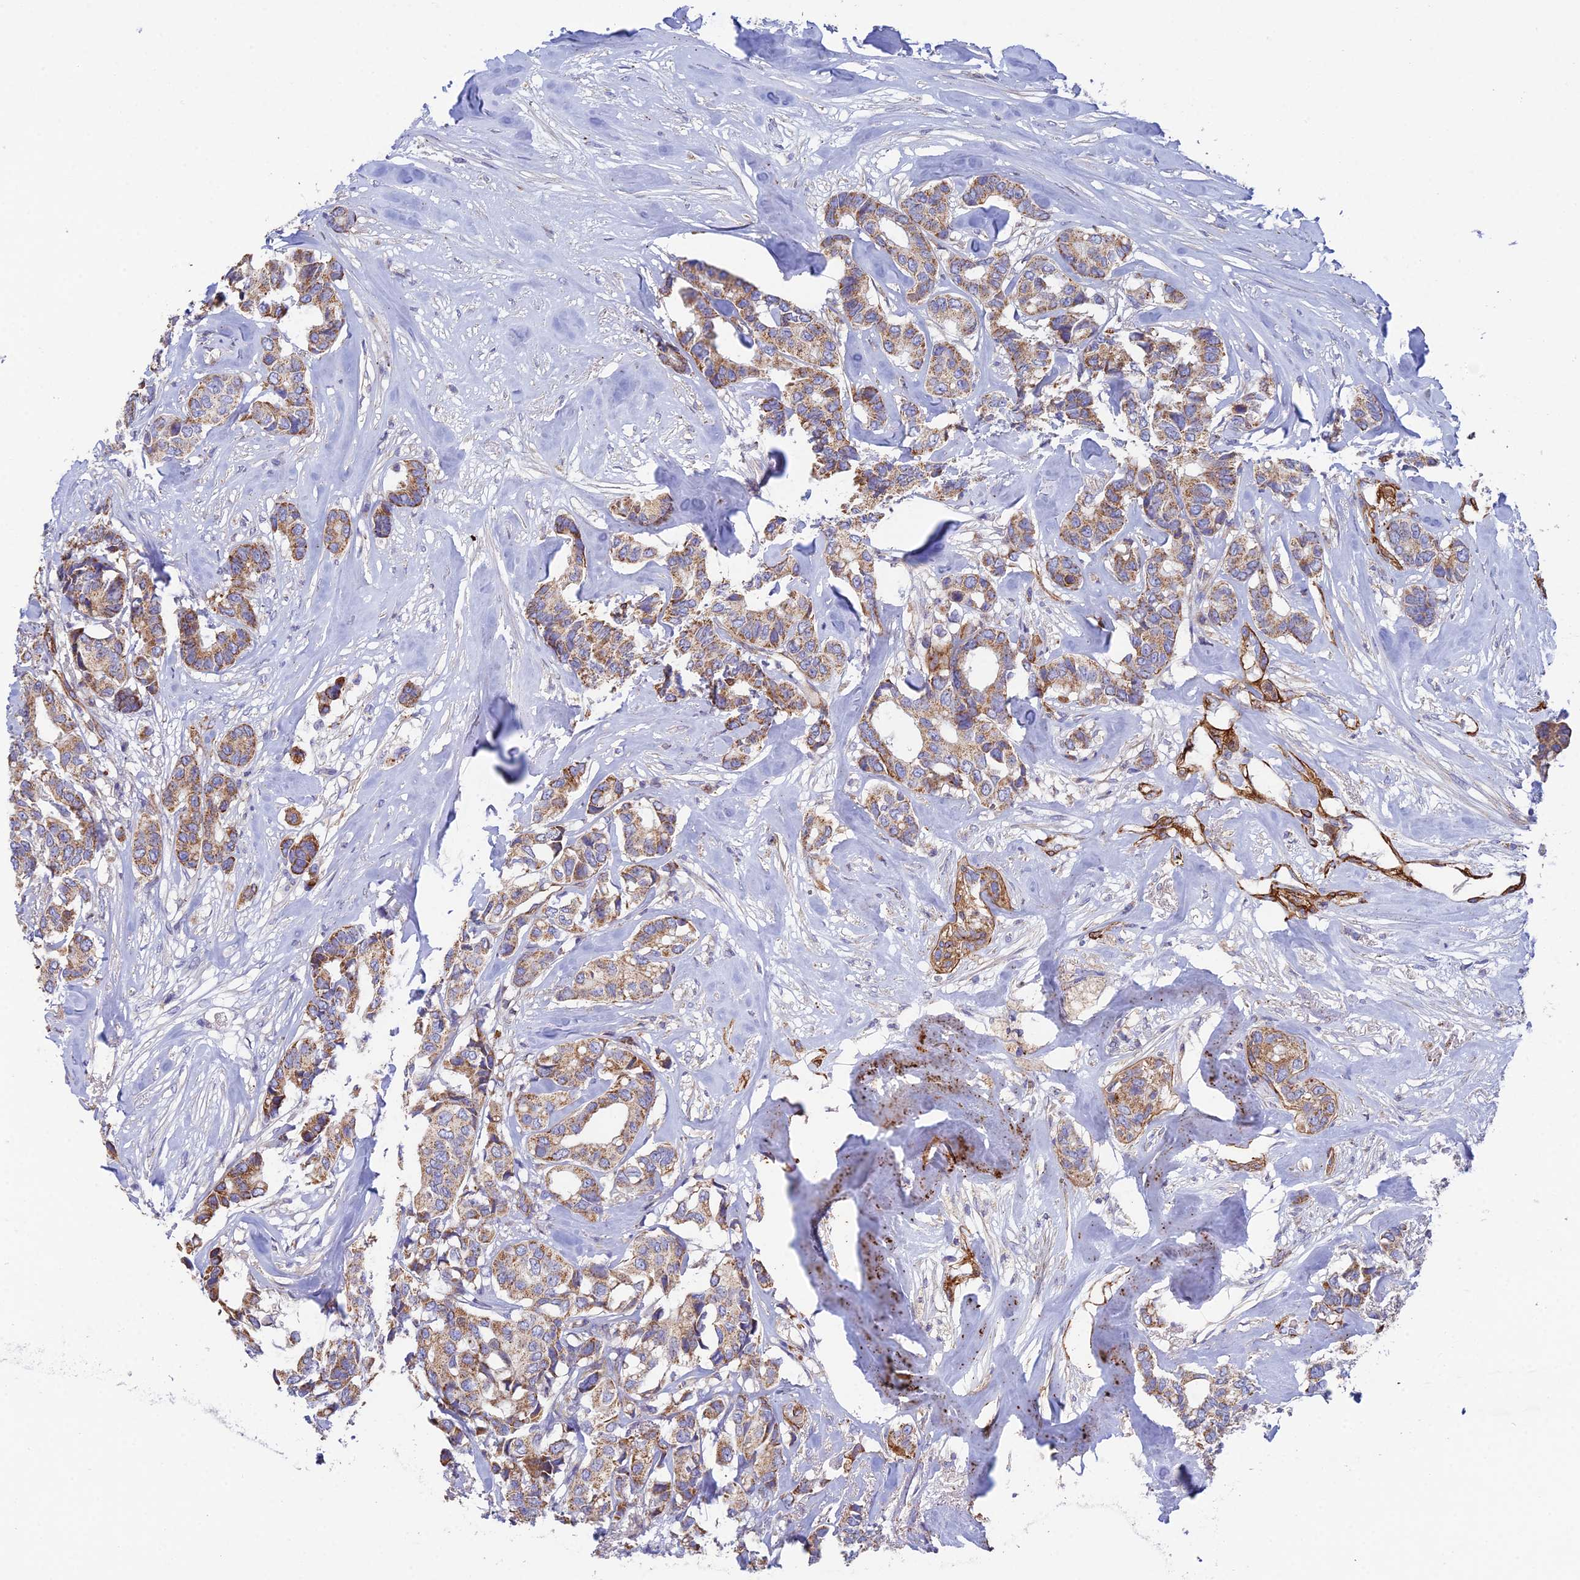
{"staining": {"intensity": "moderate", "quantity": ">75%", "location": "cytoplasmic/membranous"}, "tissue": "breast cancer", "cell_type": "Tumor cells", "image_type": "cancer", "snomed": [{"axis": "morphology", "description": "Duct carcinoma"}, {"axis": "topography", "description": "Breast"}], "caption": "Breast invasive ductal carcinoma tissue demonstrates moderate cytoplasmic/membranous staining in approximately >75% of tumor cells", "gene": "CSPG4", "patient": {"sex": "female", "age": 87}}